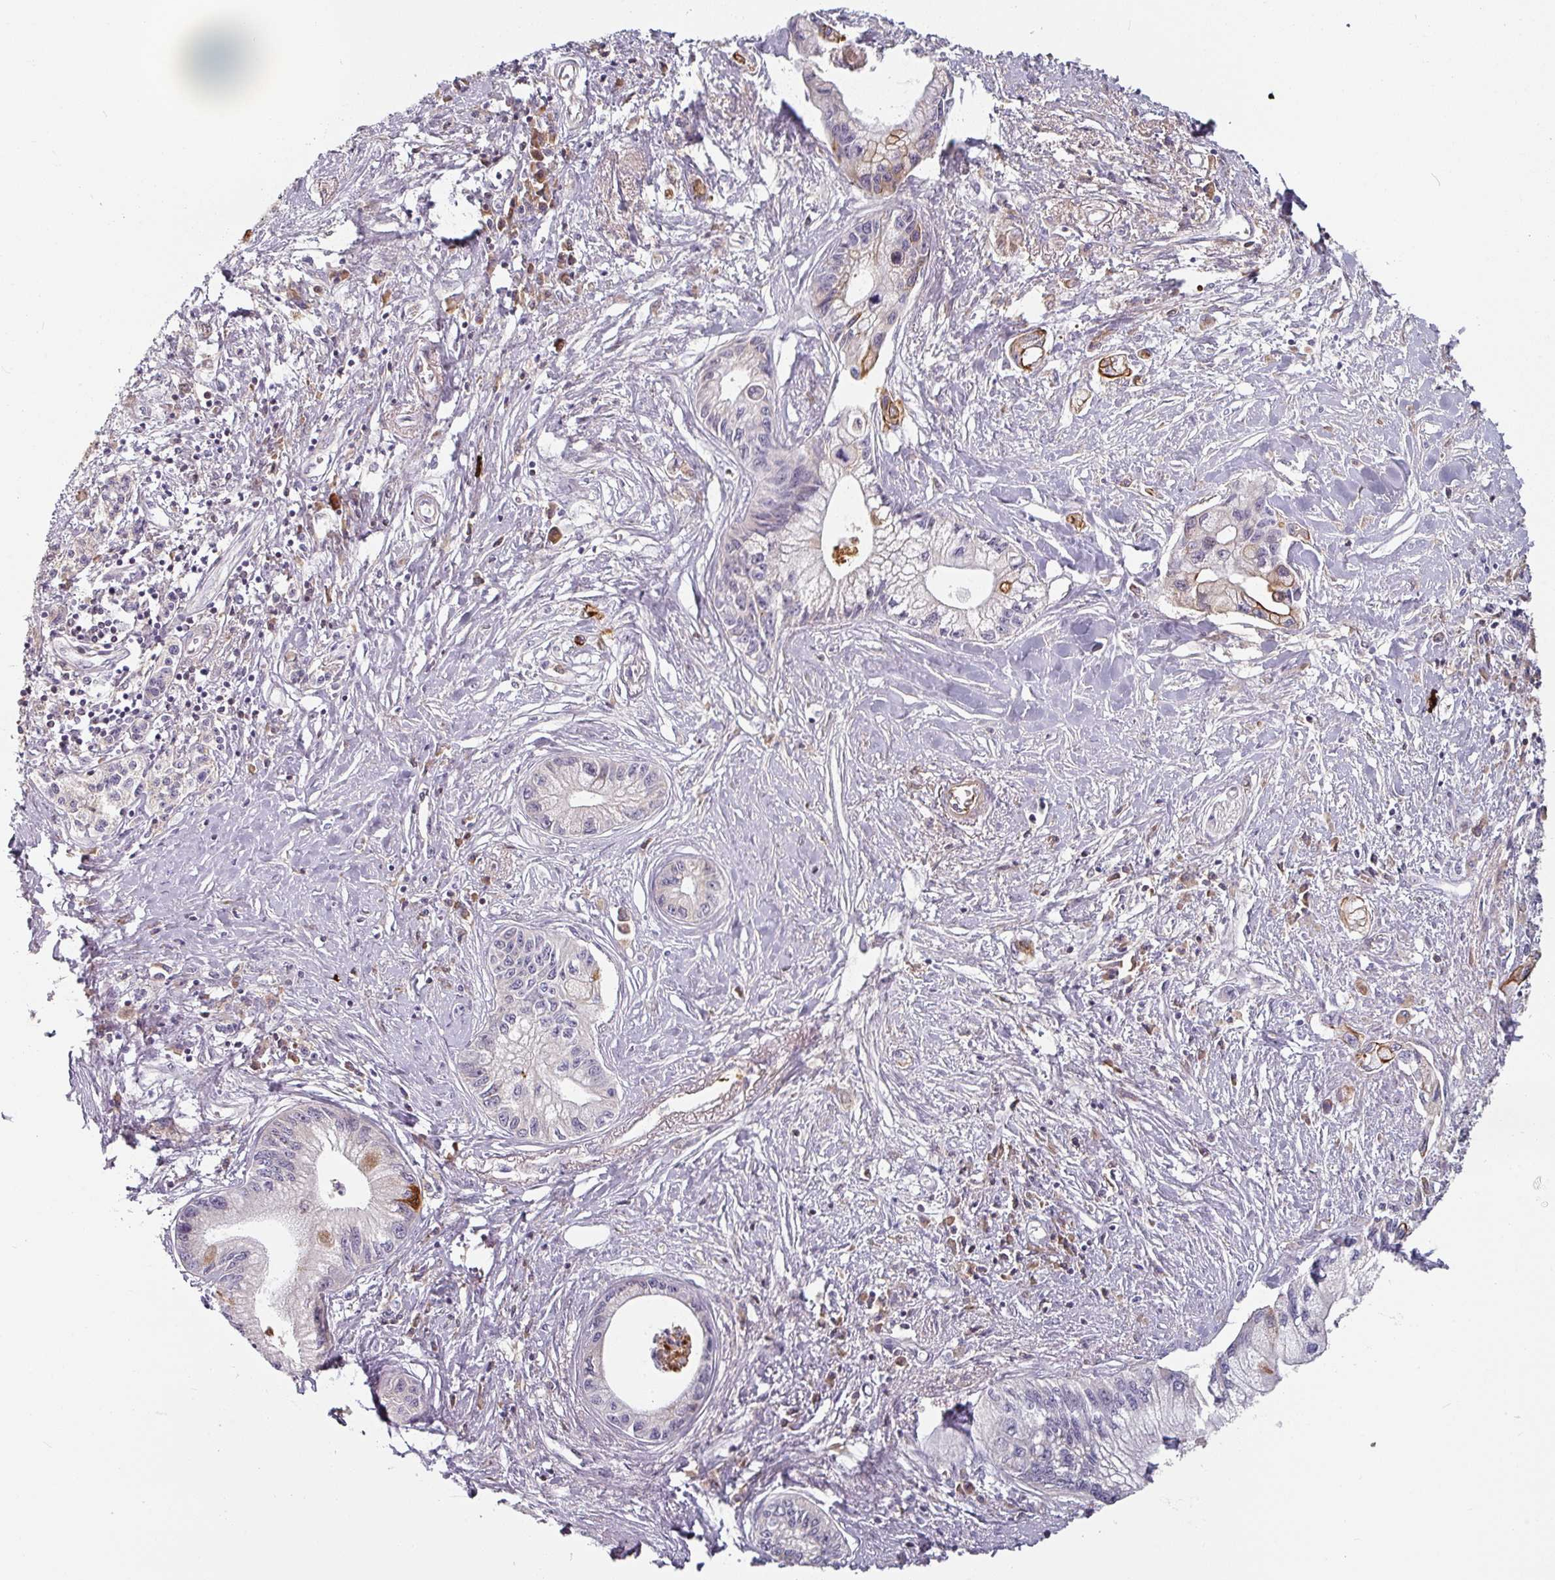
{"staining": {"intensity": "negative", "quantity": "none", "location": "none"}, "tissue": "pancreatic cancer", "cell_type": "Tumor cells", "image_type": "cancer", "snomed": [{"axis": "morphology", "description": "Adenocarcinoma, NOS"}, {"axis": "topography", "description": "Pancreas"}], "caption": "This is an immunohistochemistry (IHC) image of human pancreatic cancer (adenocarcinoma). There is no positivity in tumor cells.", "gene": "CEP78", "patient": {"sex": "male", "age": 61}}